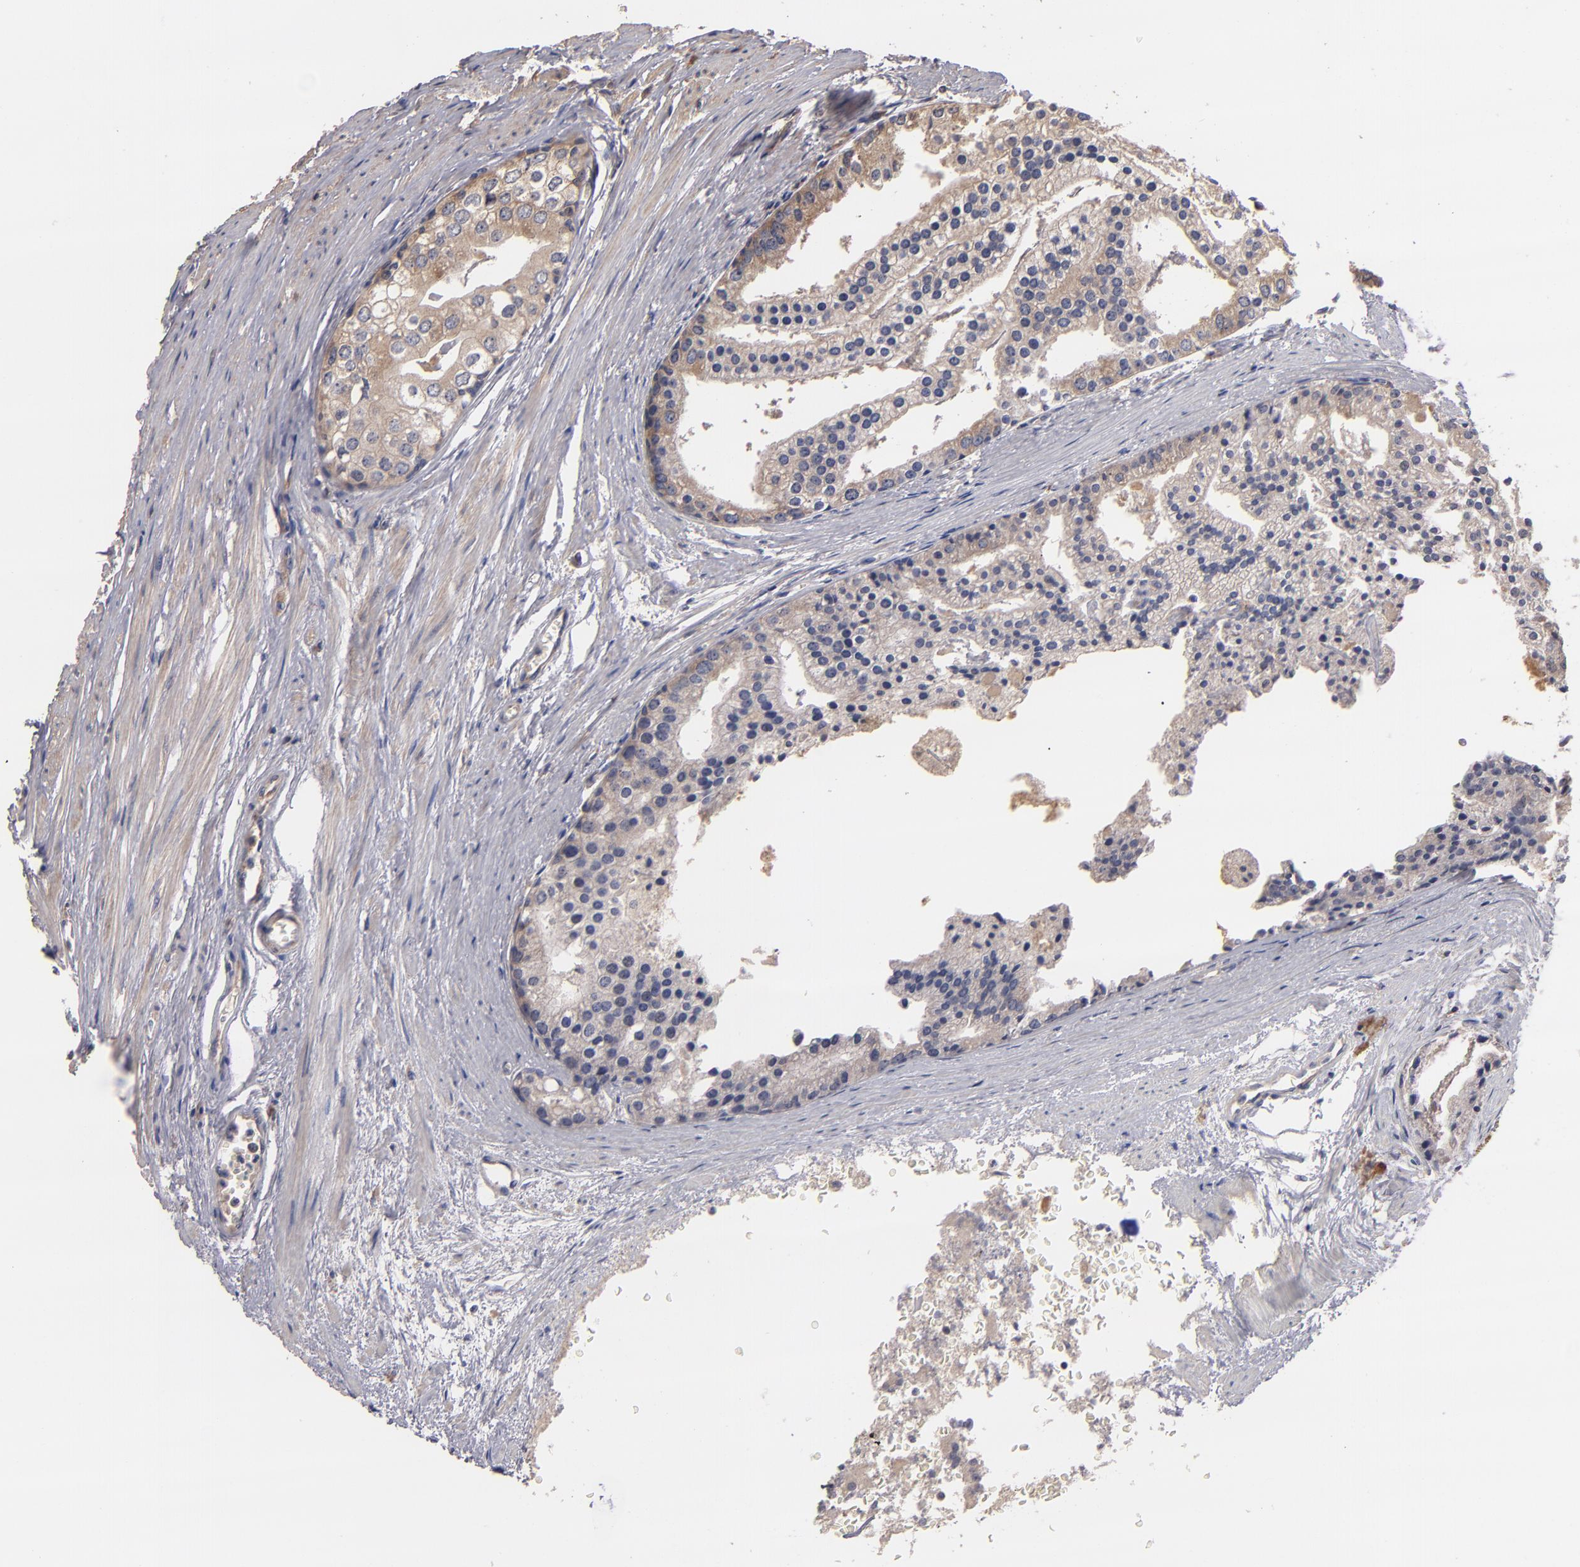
{"staining": {"intensity": "weak", "quantity": ">75%", "location": "cytoplasmic/membranous"}, "tissue": "prostate cancer", "cell_type": "Tumor cells", "image_type": "cancer", "snomed": [{"axis": "morphology", "description": "Adenocarcinoma, High grade"}, {"axis": "topography", "description": "Prostate"}], "caption": "High-magnification brightfield microscopy of prostate high-grade adenocarcinoma stained with DAB (3,3'-diaminobenzidine) (brown) and counterstained with hematoxylin (blue). tumor cells exhibit weak cytoplasmic/membranous staining is present in about>75% of cells.", "gene": "UPF3B", "patient": {"sex": "male", "age": 56}}